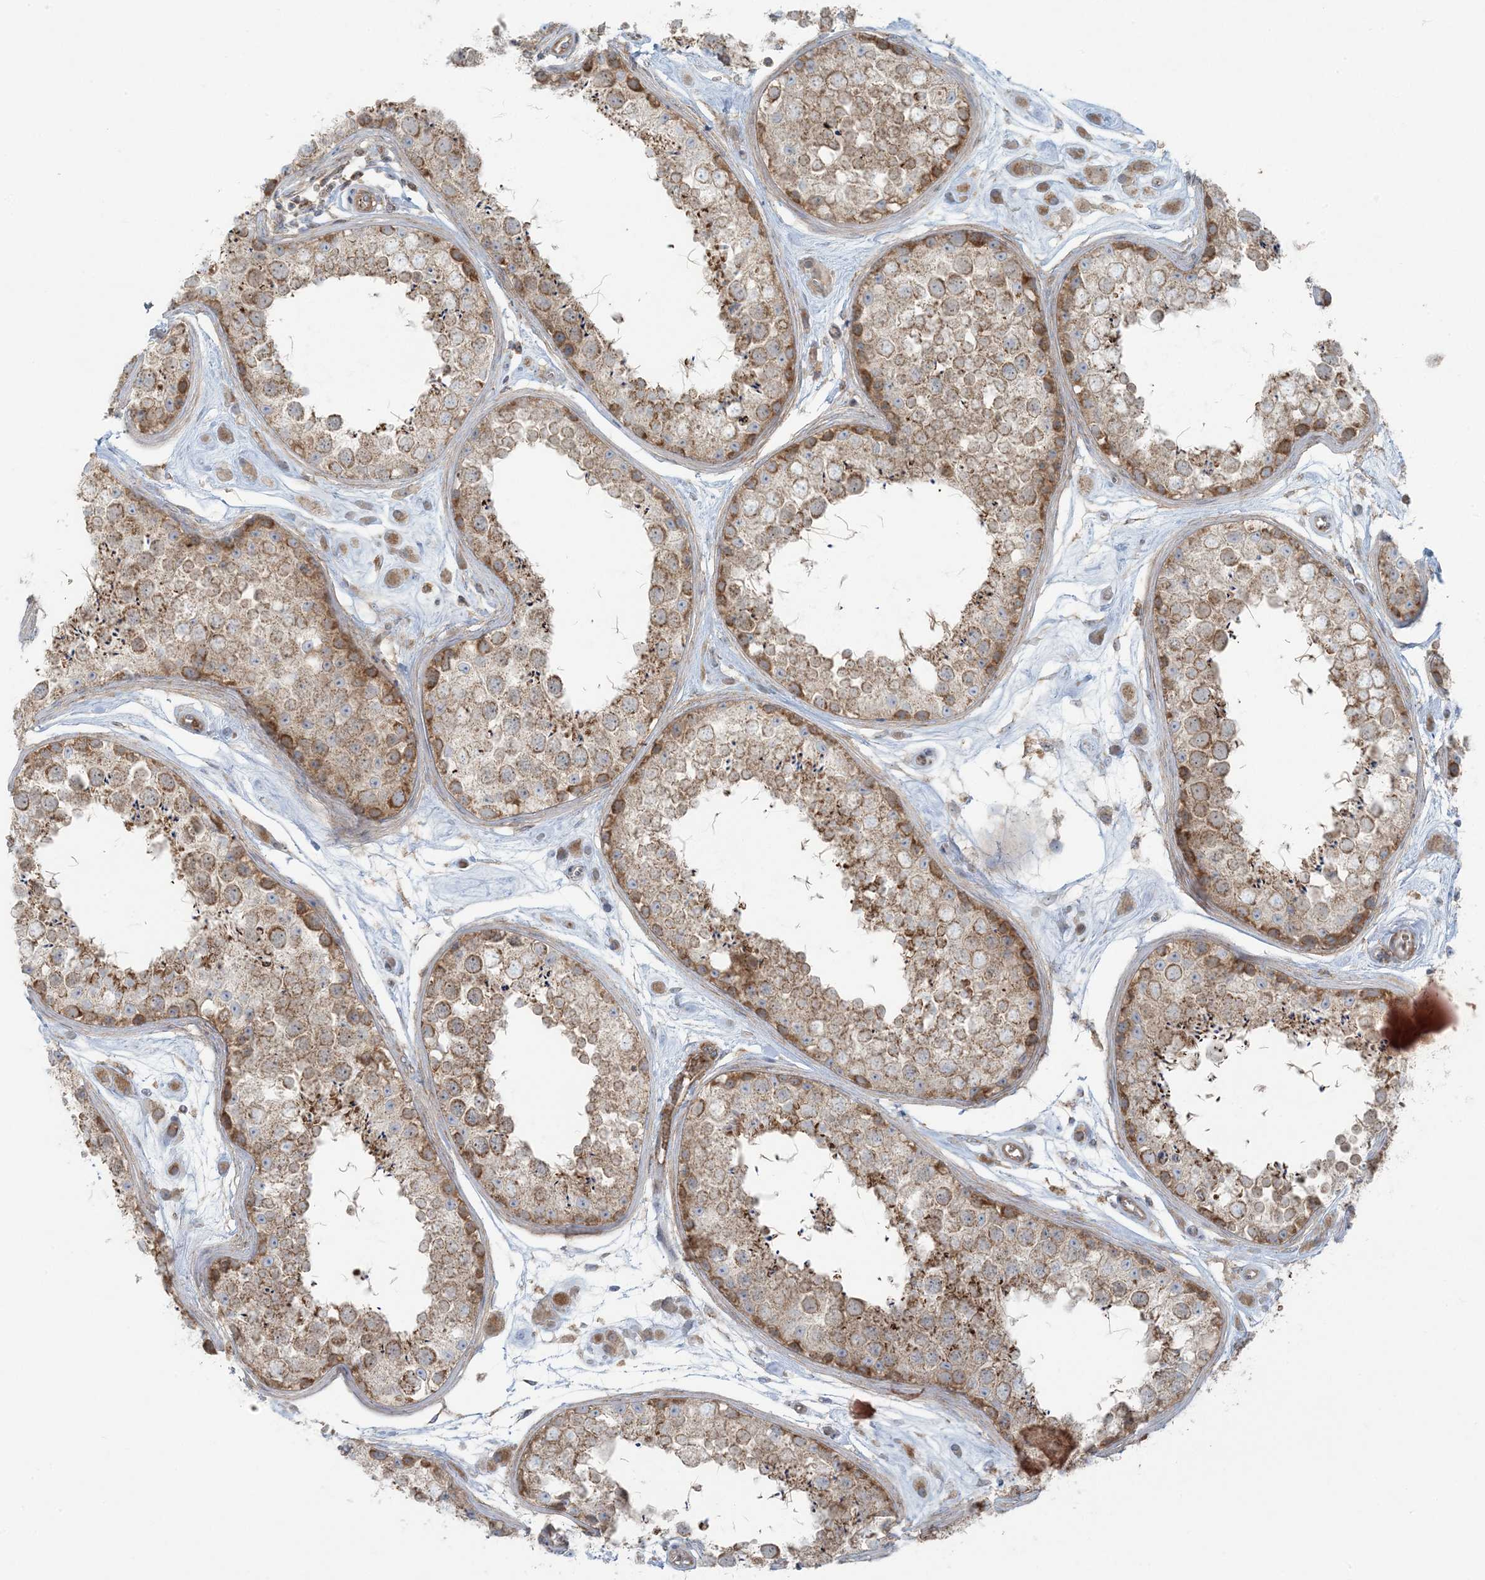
{"staining": {"intensity": "moderate", "quantity": ">75%", "location": "cytoplasmic/membranous"}, "tissue": "testis", "cell_type": "Cells in seminiferous ducts", "image_type": "normal", "snomed": [{"axis": "morphology", "description": "Normal tissue, NOS"}, {"axis": "topography", "description": "Testis"}], "caption": "Immunohistochemistry of benign testis displays medium levels of moderate cytoplasmic/membranous staining in about >75% of cells in seminiferous ducts. The protein of interest is shown in brown color, while the nuclei are stained blue.", "gene": "PIK3R4", "patient": {"sex": "male", "age": 25}}